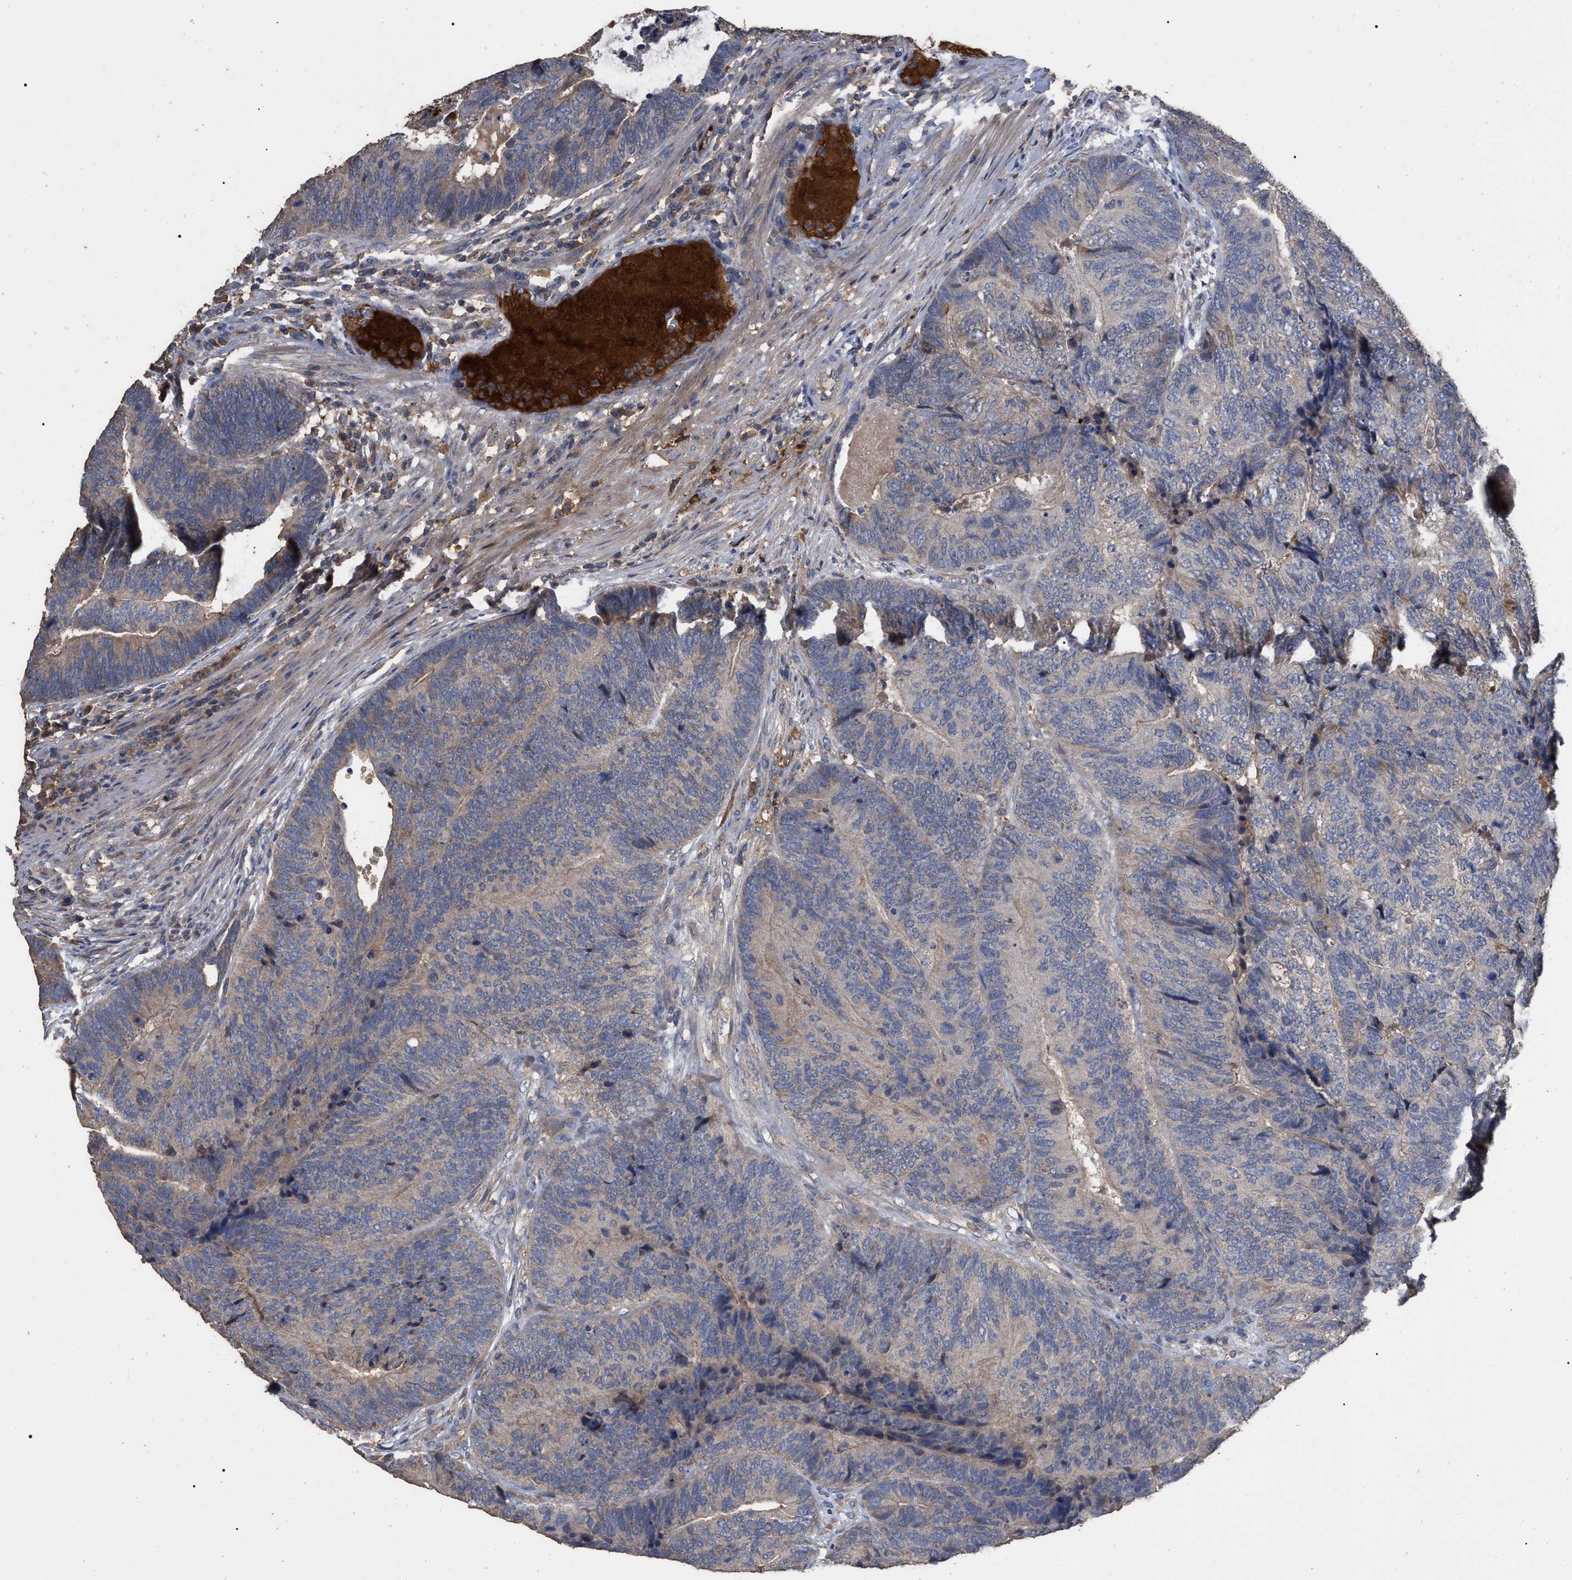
{"staining": {"intensity": "weak", "quantity": ">75%", "location": "cytoplasmic/membranous"}, "tissue": "colorectal cancer", "cell_type": "Tumor cells", "image_type": "cancer", "snomed": [{"axis": "morphology", "description": "Adenocarcinoma, NOS"}, {"axis": "topography", "description": "Colon"}], "caption": "Immunohistochemical staining of human colorectal cancer displays low levels of weak cytoplasmic/membranous protein staining in about >75% of tumor cells. (brown staining indicates protein expression, while blue staining denotes nuclei).", "gene": "GPR179", "patient": {"sex": "female", "age": 67}}